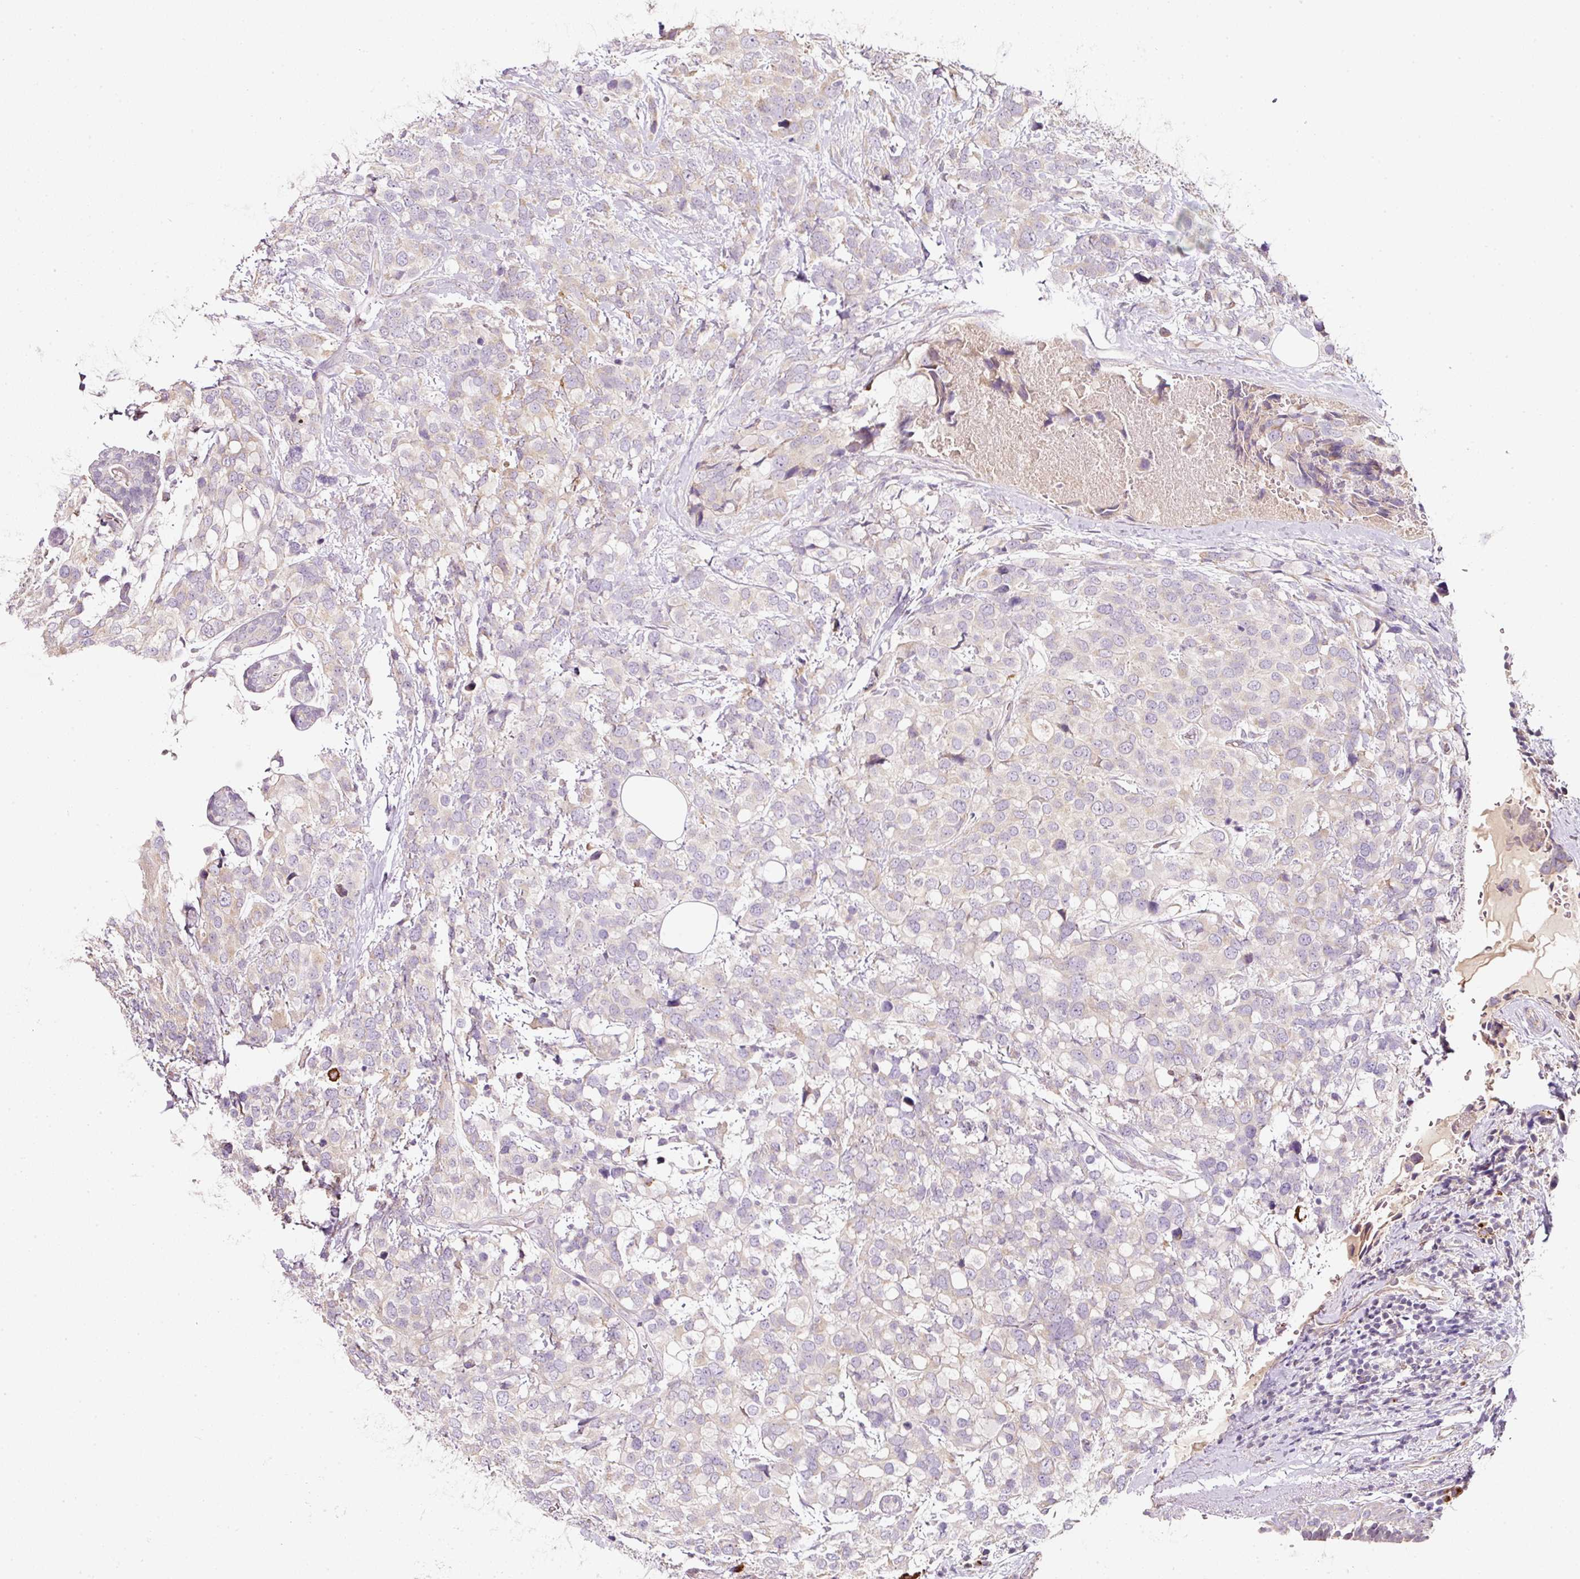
{"staining": {"intensity": "weak", "quantity": "<25%", "location": "cytoplasmic/membranous"}, "tissue": "breast cancer", "cell_type": "Tumor cells", "image_type": "cancer", "snomed": [{"axis": "morphology", "description": "Lobular carcinoma"}, {"axis": "topography", "description": "Breast"}], "caption": "DAB (3,3'-diaminobenzidine) immunohistochemical staining of human breast cancer shows no significant expression in tumor cells.", "gene": "NBPF11", "patient": {"sex": "female", "age": 59}}